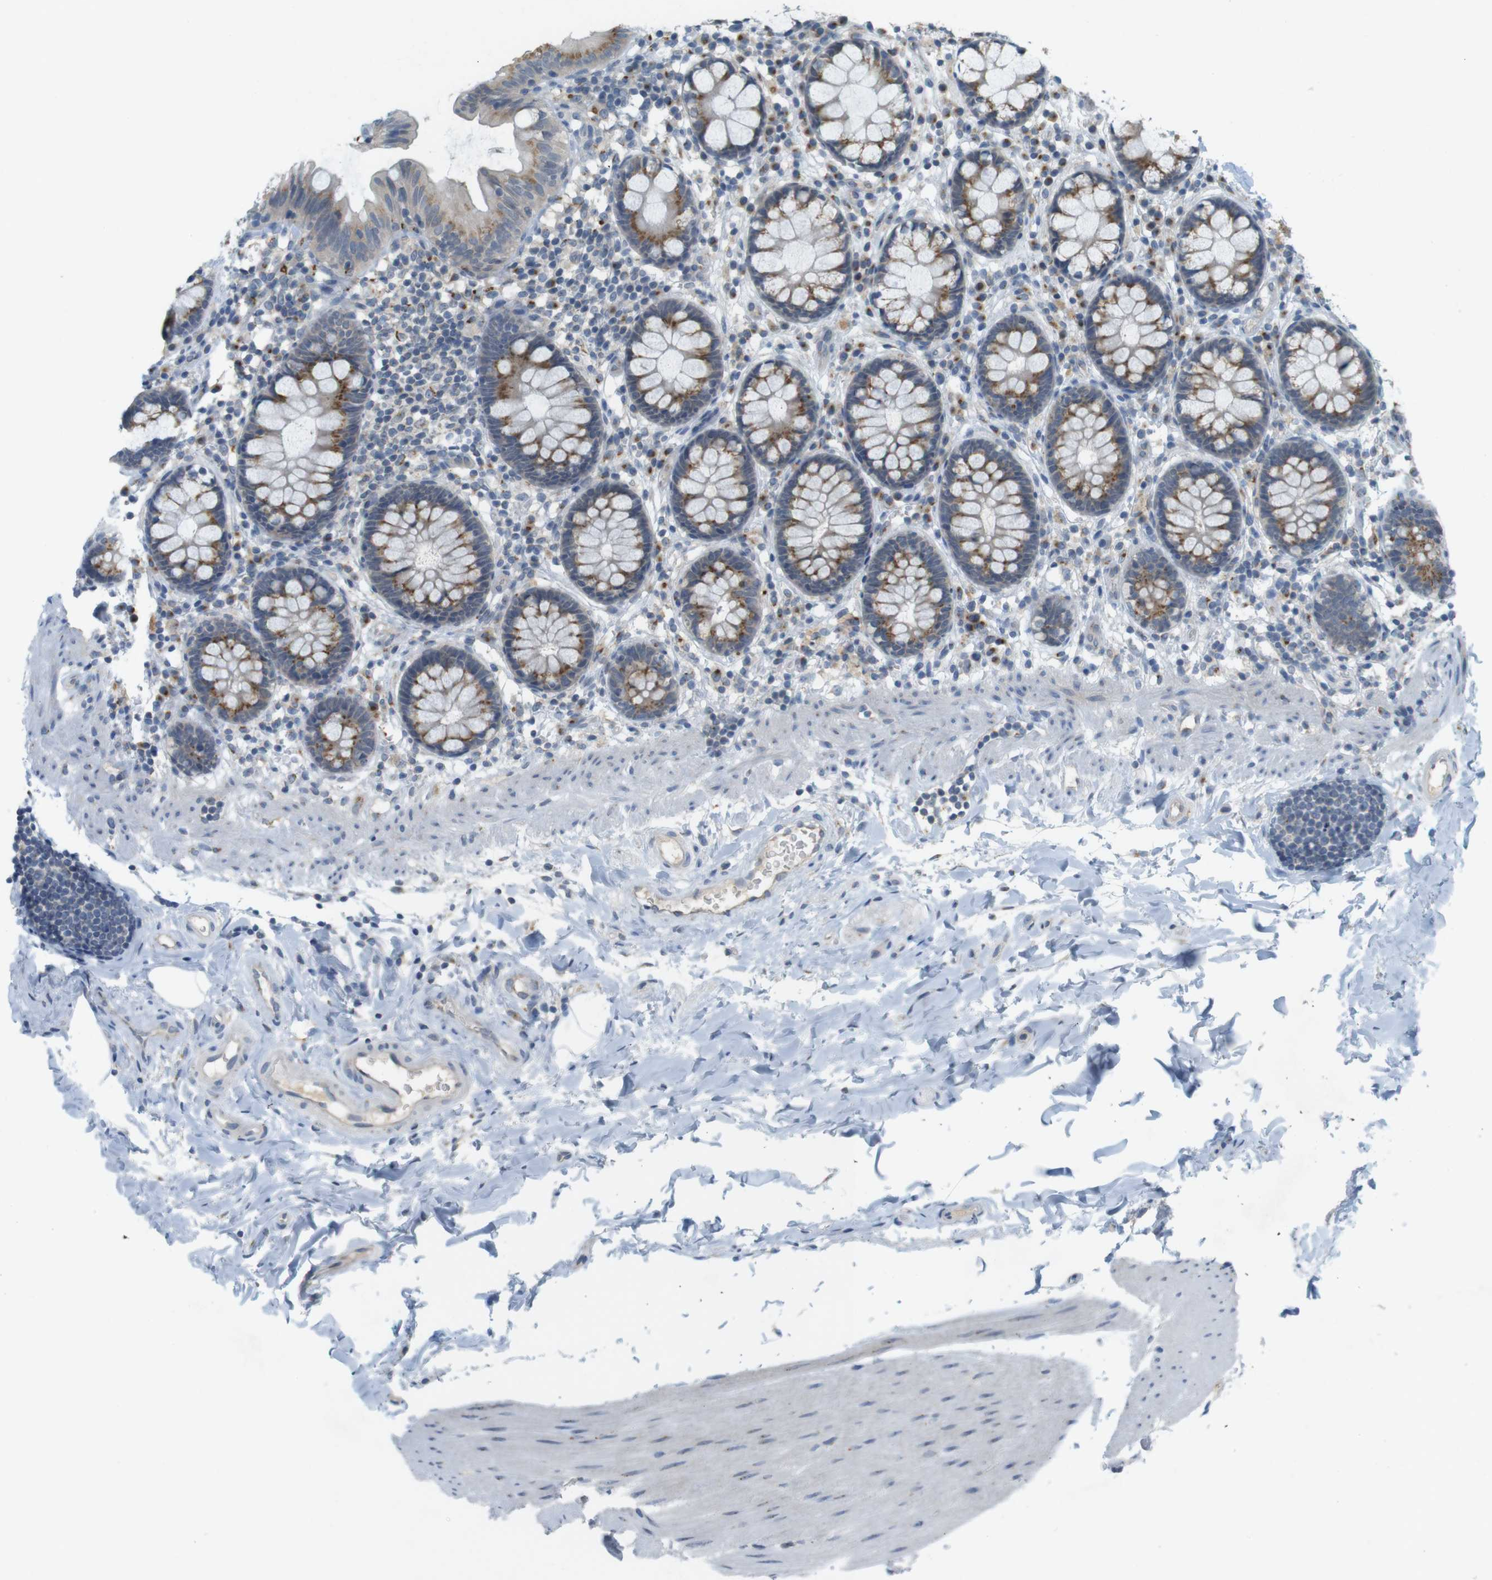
{"staining": {"intensity": "negative", "quantity": "none", "location": "none"}, "tissue": "colon", "cell_type": "Endothelial cells", "image_type": "normal", "snomed": [{"axis": "morphology", "description": "Normal tissue, NOS"}, {"axis": "topography", "description": "Colon"}], "caption": "High magnification brightfield microscopy of benign colon stained with DAB (3,3'-diaminobenzidine) (brown) and counterstained with hematoxylin (blue): endothelial cells show no significant positivity. (Brightfield microscopy of DAB (3,3'-diaminobenzidine) IHC at high magnification).", "gene": "YIPF3", "patient": {"sex": "female", "age": 80}}